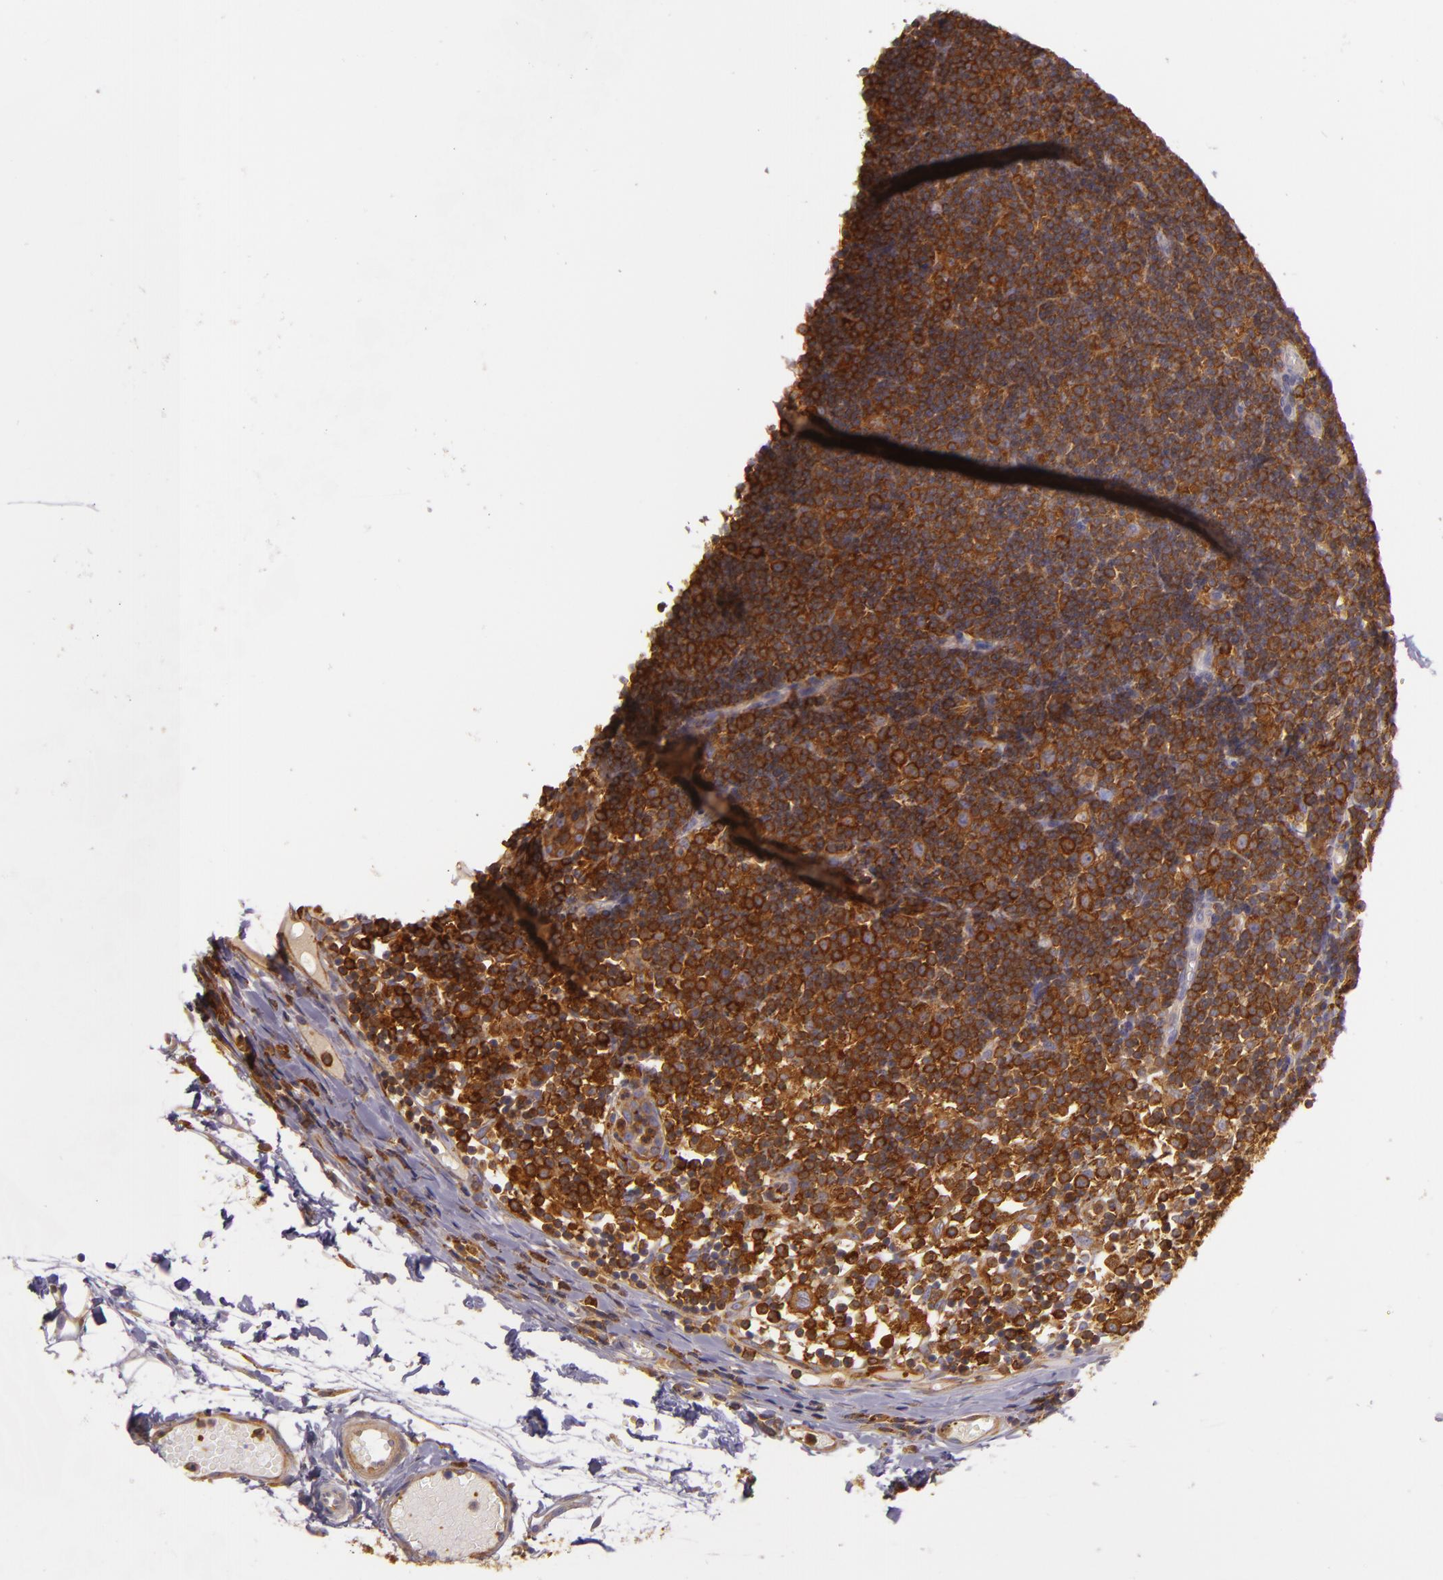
{"staining": {"intensity": "strong", "quantity": ">75%", "location": "cytoplasmic/membranous"}, "tissue": "lymph node", "cell_type": "Germinal center cells", "image_type": "normal", "snomed": [{"axis": "morphology", "description": "Normal tissue, NOS"}, {"axis": "morphology", "description": "Inflammation, NOS"}, {"axis": "topography", "description": "Lymph node"}, {"axis": "topography", "description": "Salivary gland"}], "caption": "This micrograph demonstrates unremarkable lymph node stained with IHC to label a protein in brown. The cytoplasmic/membranous of germinal center cells show strong positivity for the protein. Nuclei are counter-stained blue.", "gene": "TLN1", "patient": {"sex": "male", "age": 3}}